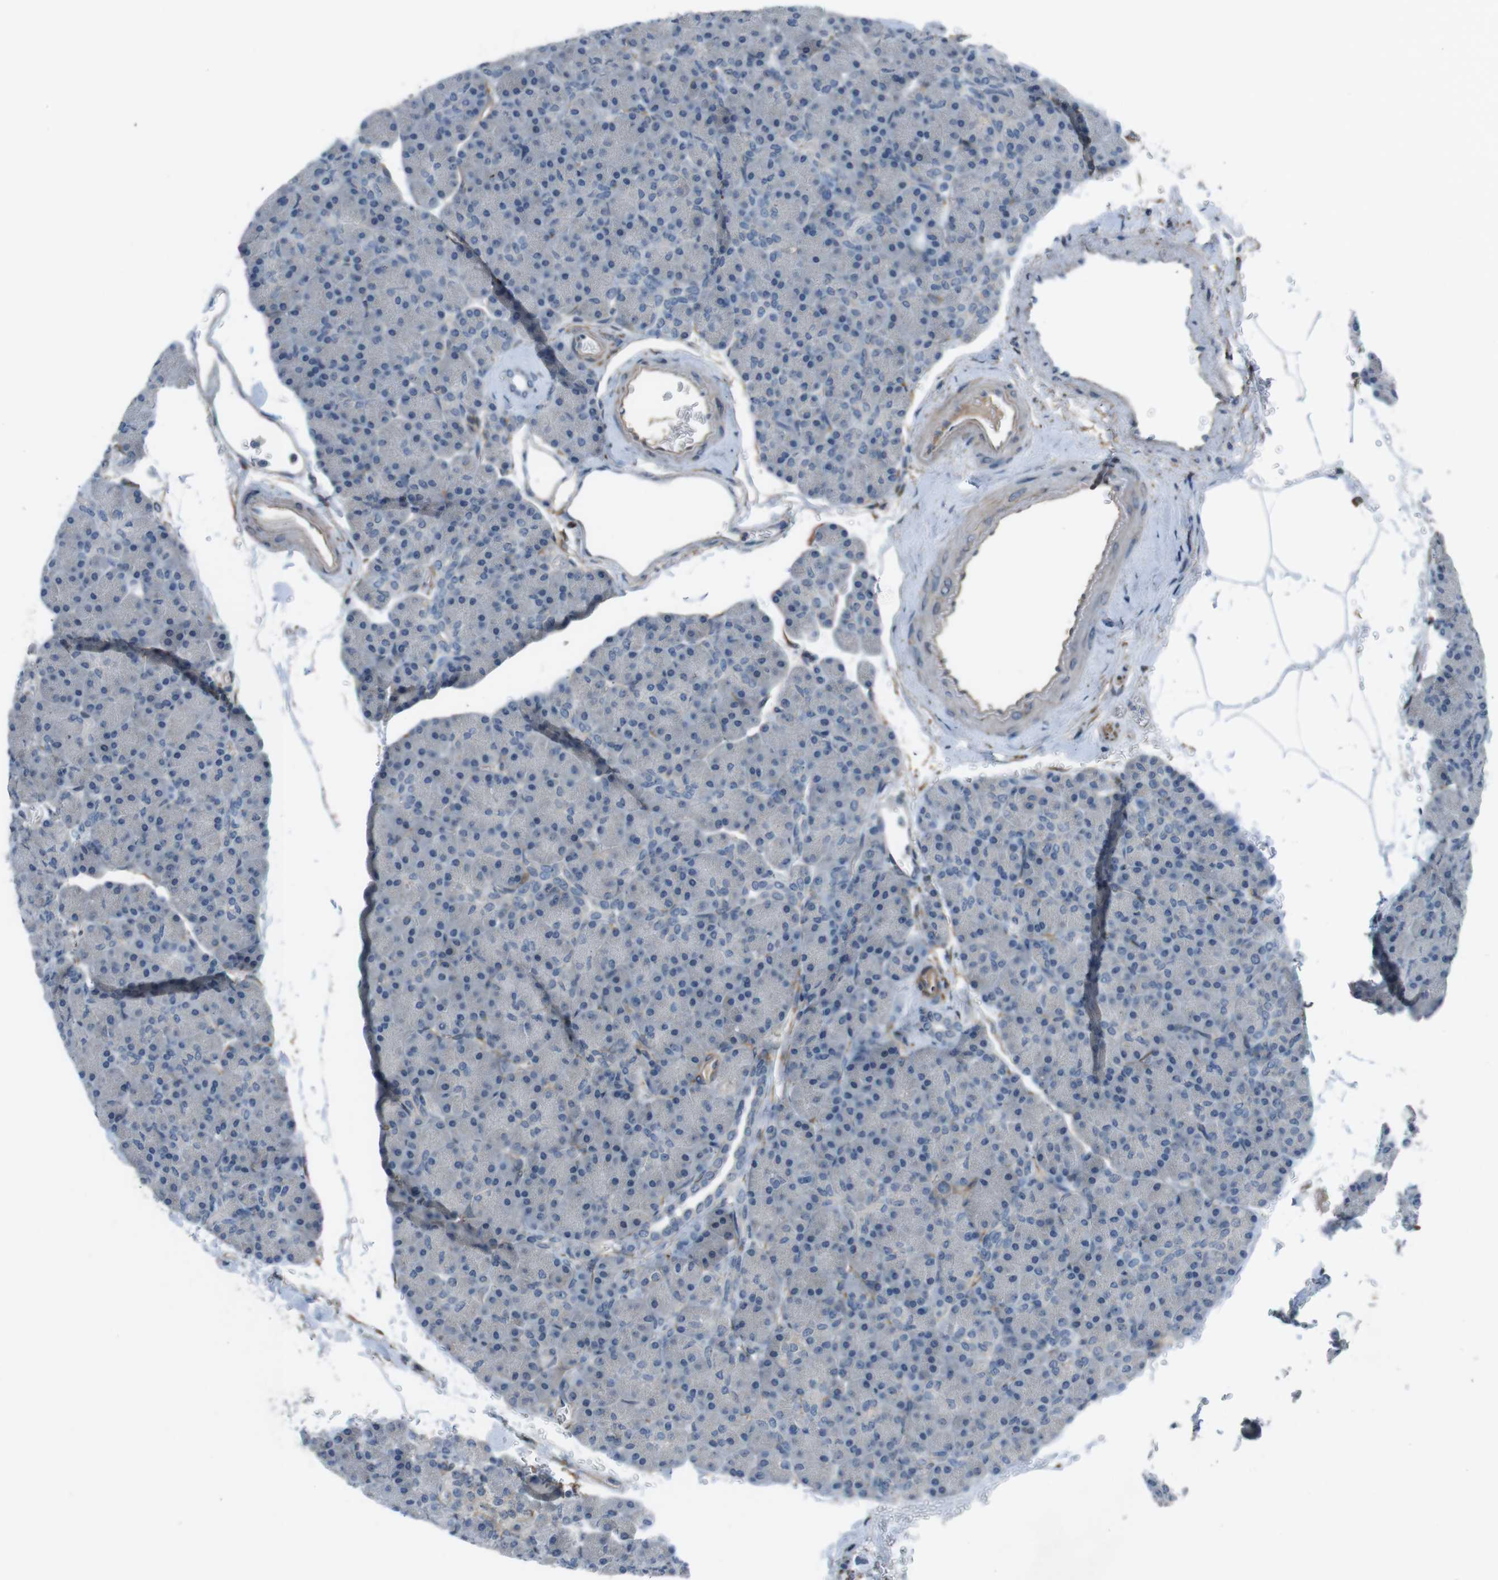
{"staining": {"intensity": "negative", "quantity": "none", "location": "none"}, "tissue": "pancreas", "cell_type": "Exocrine glandular cells", "image_type": "normal", "snomed": [{"axis": "morphology", "description": "Normal tissue, NOS"}, {"axis": "topography", "description": "Pancreas"}], "caption": "Immunohistochemical staining of benign human pancreas shows no significant positivity in exocrine glandular cells. The staining was performed using DAB (3,3'-diaminobenzidine) to visualize the protein expression in brown, while the nuclei were stained in blue with hematoxylin (Magnification: 20x).", "gene": "ANK2", "patient": {"sex": "female", "age": 43}}